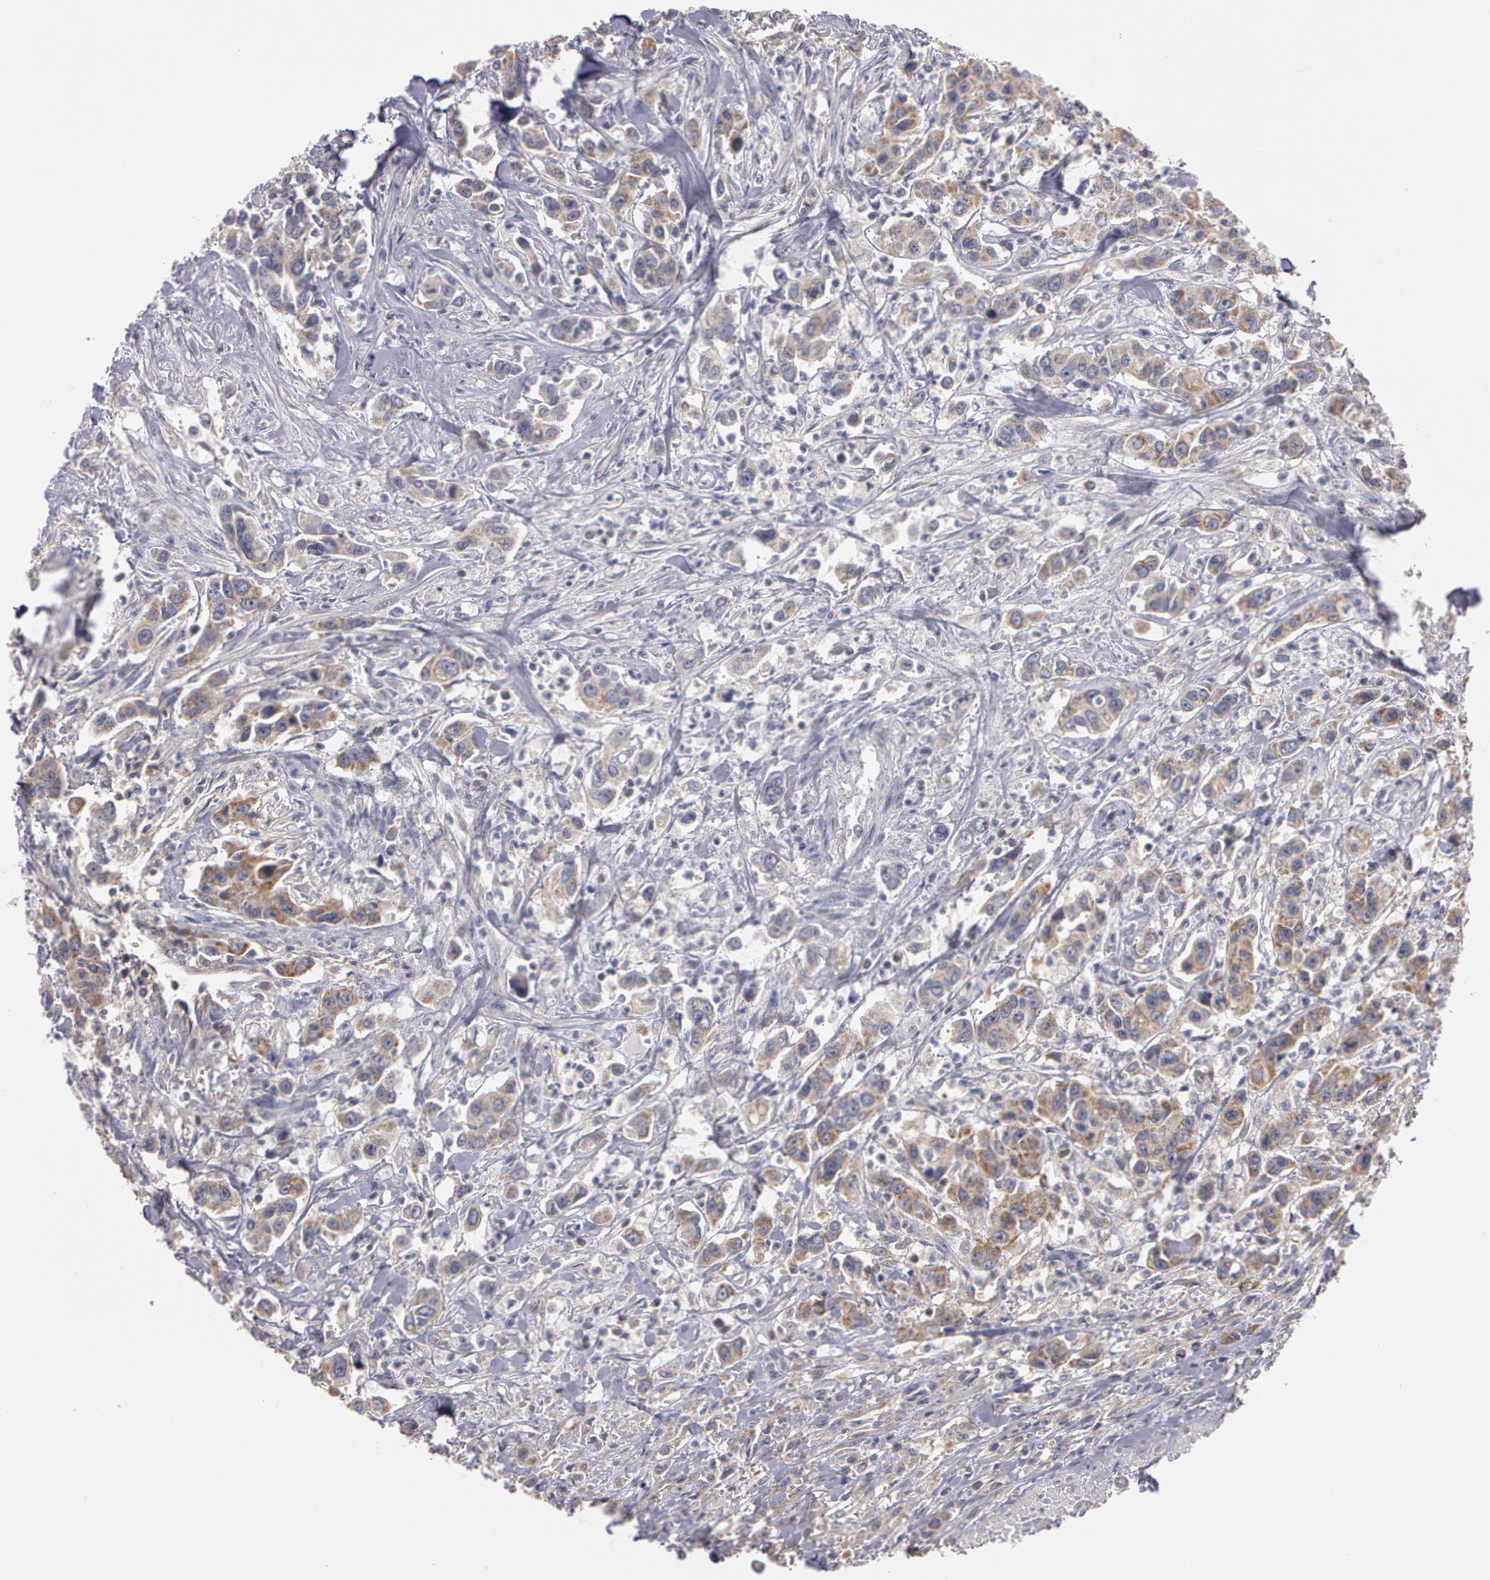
{"staining": {"intensity": "weak", "quantity": "25%-75%", "location": "cytoplasmic/membranous"}, "tissue": "urothelial cancer", "cell_type": "Tumor cells", "image_type": "cancer", "snomed": [{"axis": "morphology", "description": "Urothelial carcinoma, High grade"}, {"axis": "topography", "description": "Urinary bladder"}], "caption": "Urothelial cancer stained with a brown dye exhibits weak cytoplasmic/membranous positive expression in about 25%-75% of tumor cells.", "gene": "NEK9", "patient": {"sex": "male", "age": 86}}